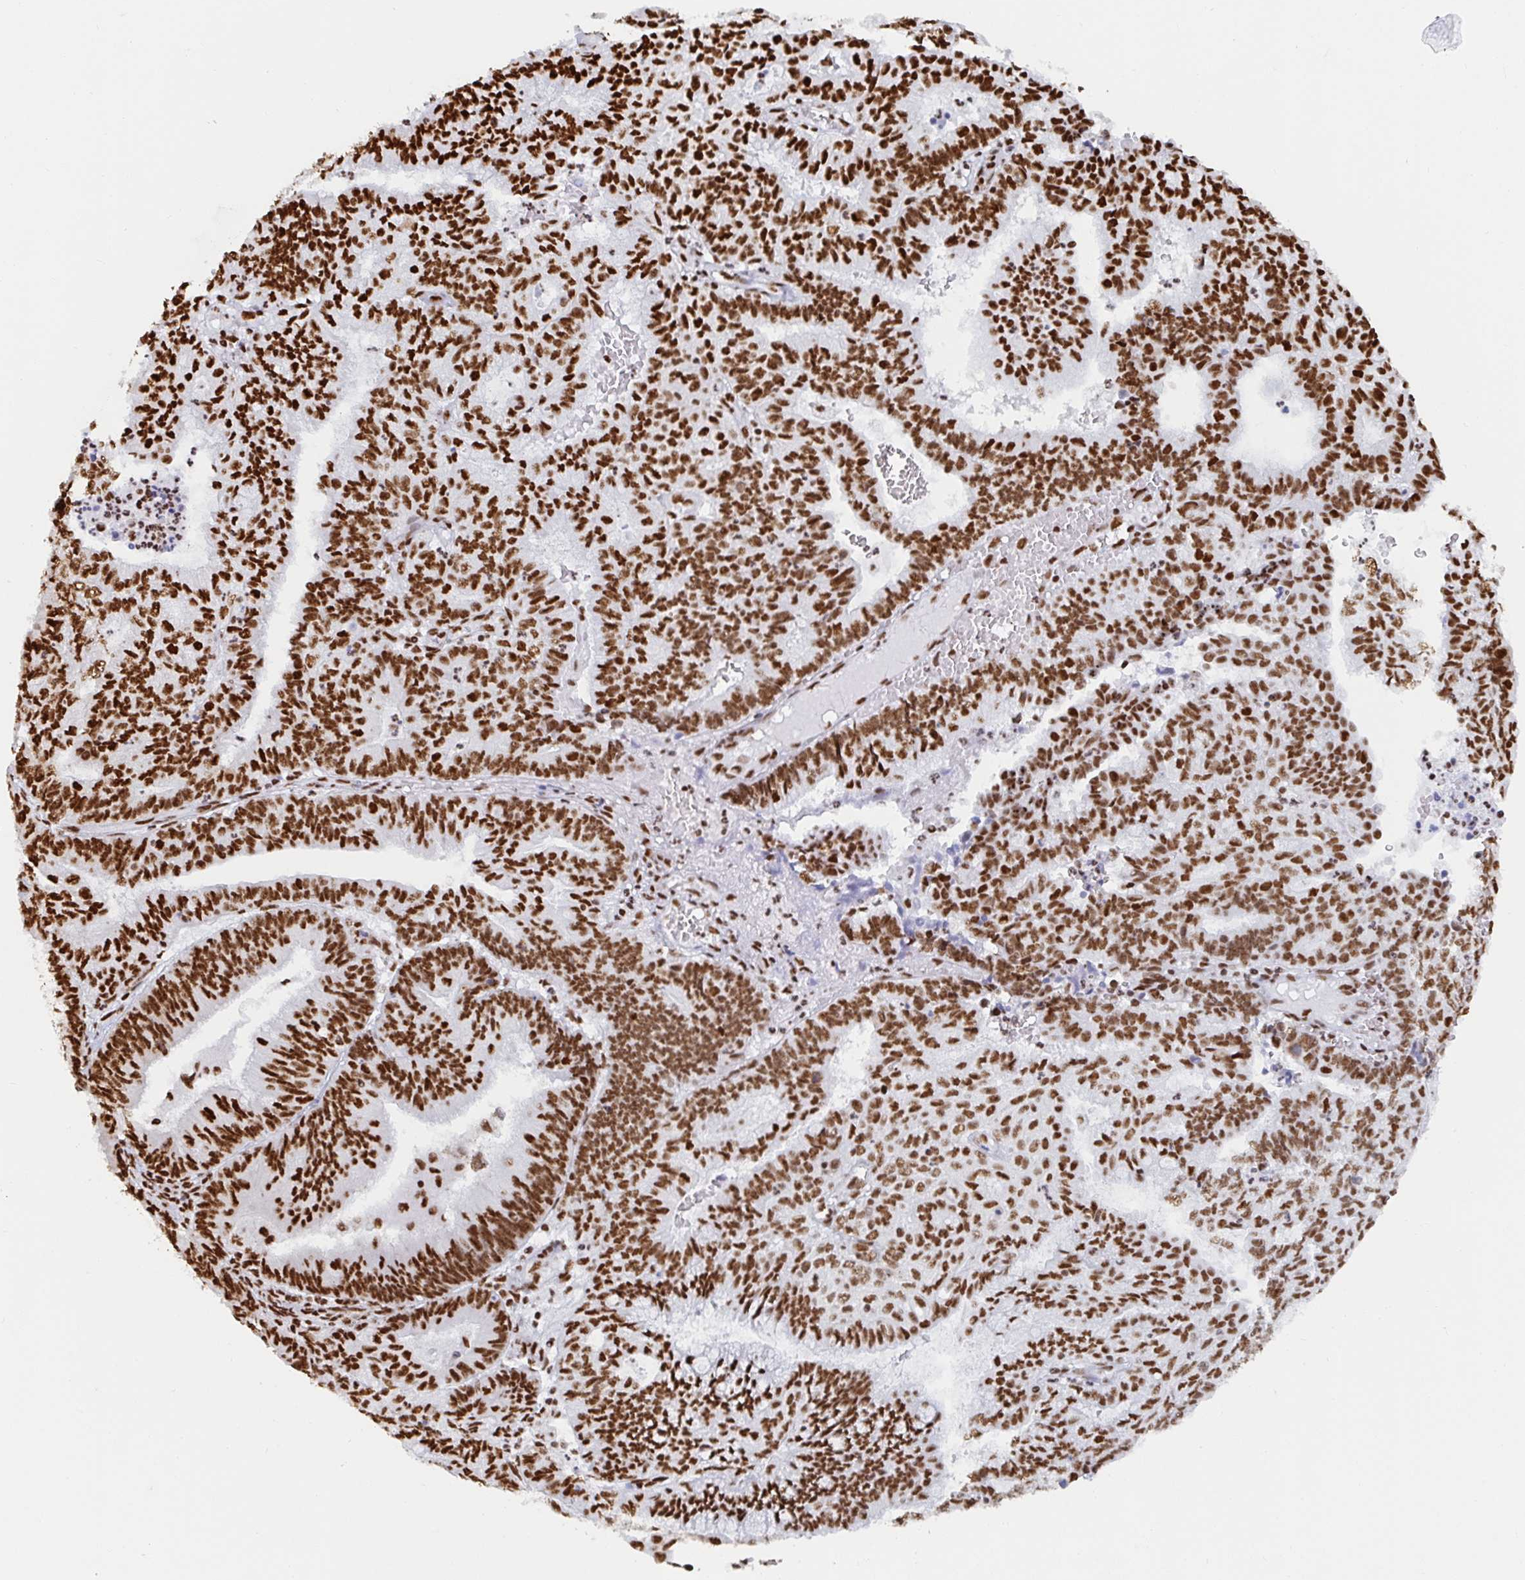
{"staining": {"intensity": "strong", "quantity": ">75%", "location": "nuclear"}, "tissue": "endometrial cancer", "cell_type": "Tumor cells", "image_type": "cancer", "snomed": [{"axis": "morphology", "description": "Adenocarcinoma, NOS"}, {"axis": "topography", "description": "Endometrium"}], "caption": "High-magnification brightfield microscopy of endometrial cancer stained with DAB (3,3'-diaminobenzidine) (brown) and counterstained with hematoxylin (blue). tumor cells exhibit strong nuclear staining is seen in about>75% of cells.", "gene": "EWSR1", "patient": {"sex": "female", "age": 61}}